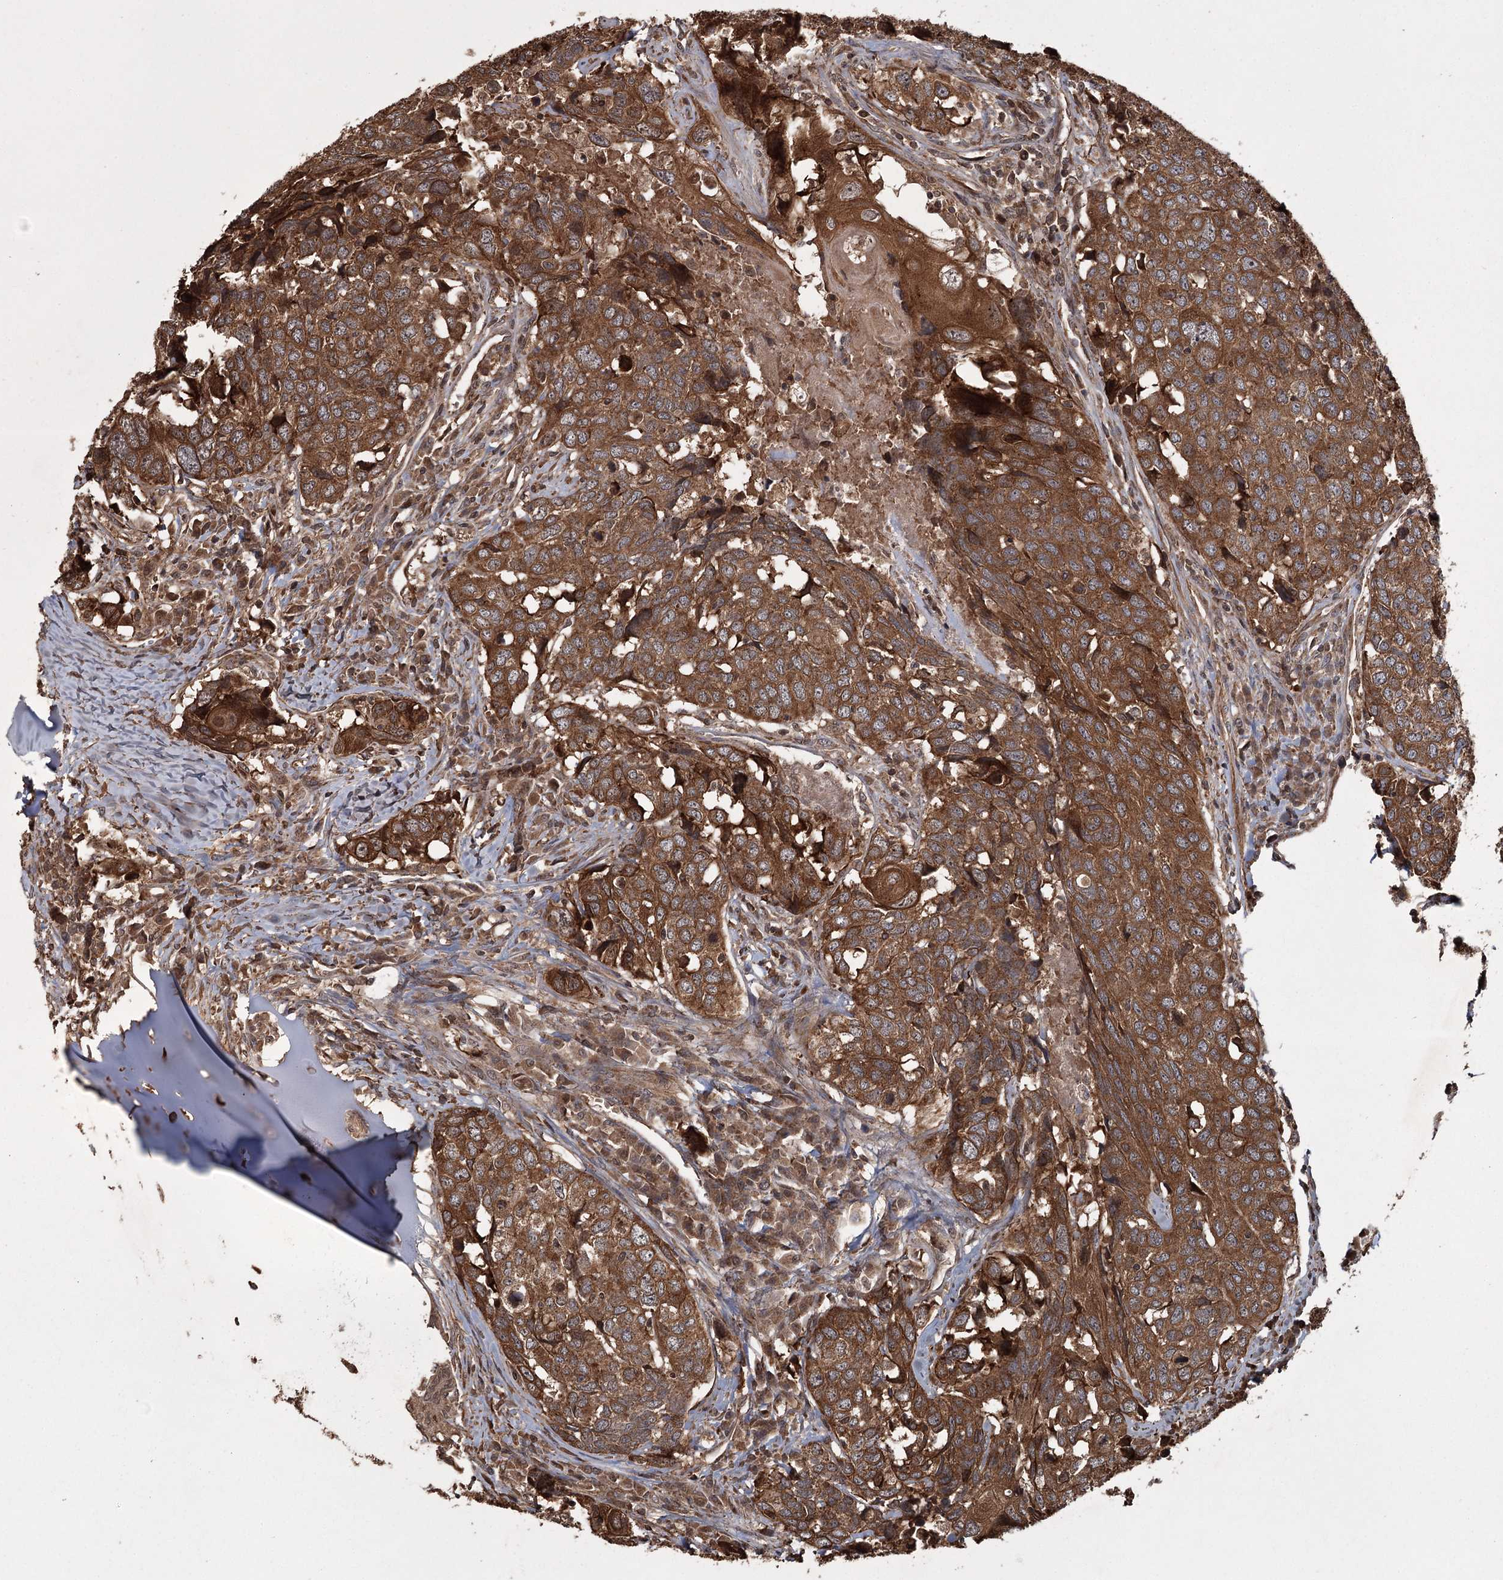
{"staining": {"intensity": "strong", "quantity": ">75%", "location": "cytoplasmic/membranous"}, "tissue": "head and neck cancer", "cell_type": "Tumor cells", "image_type": "cancer", "snomed": [{"axis": "morphology", "description": "Squamous cell carcinoma, NOS"}, {"axis": "topography", "description": "Head-Neck"}], "caption": "About >75% of tumor cells in human head and neck cancer (squamous cell carcinoma) exhibit strong cytoplasmic/membranous protein expression as visualized by brown immunohistochemical staining.", "gene": "RPAP3", "patient": {"sex": "male", "age": 66}}